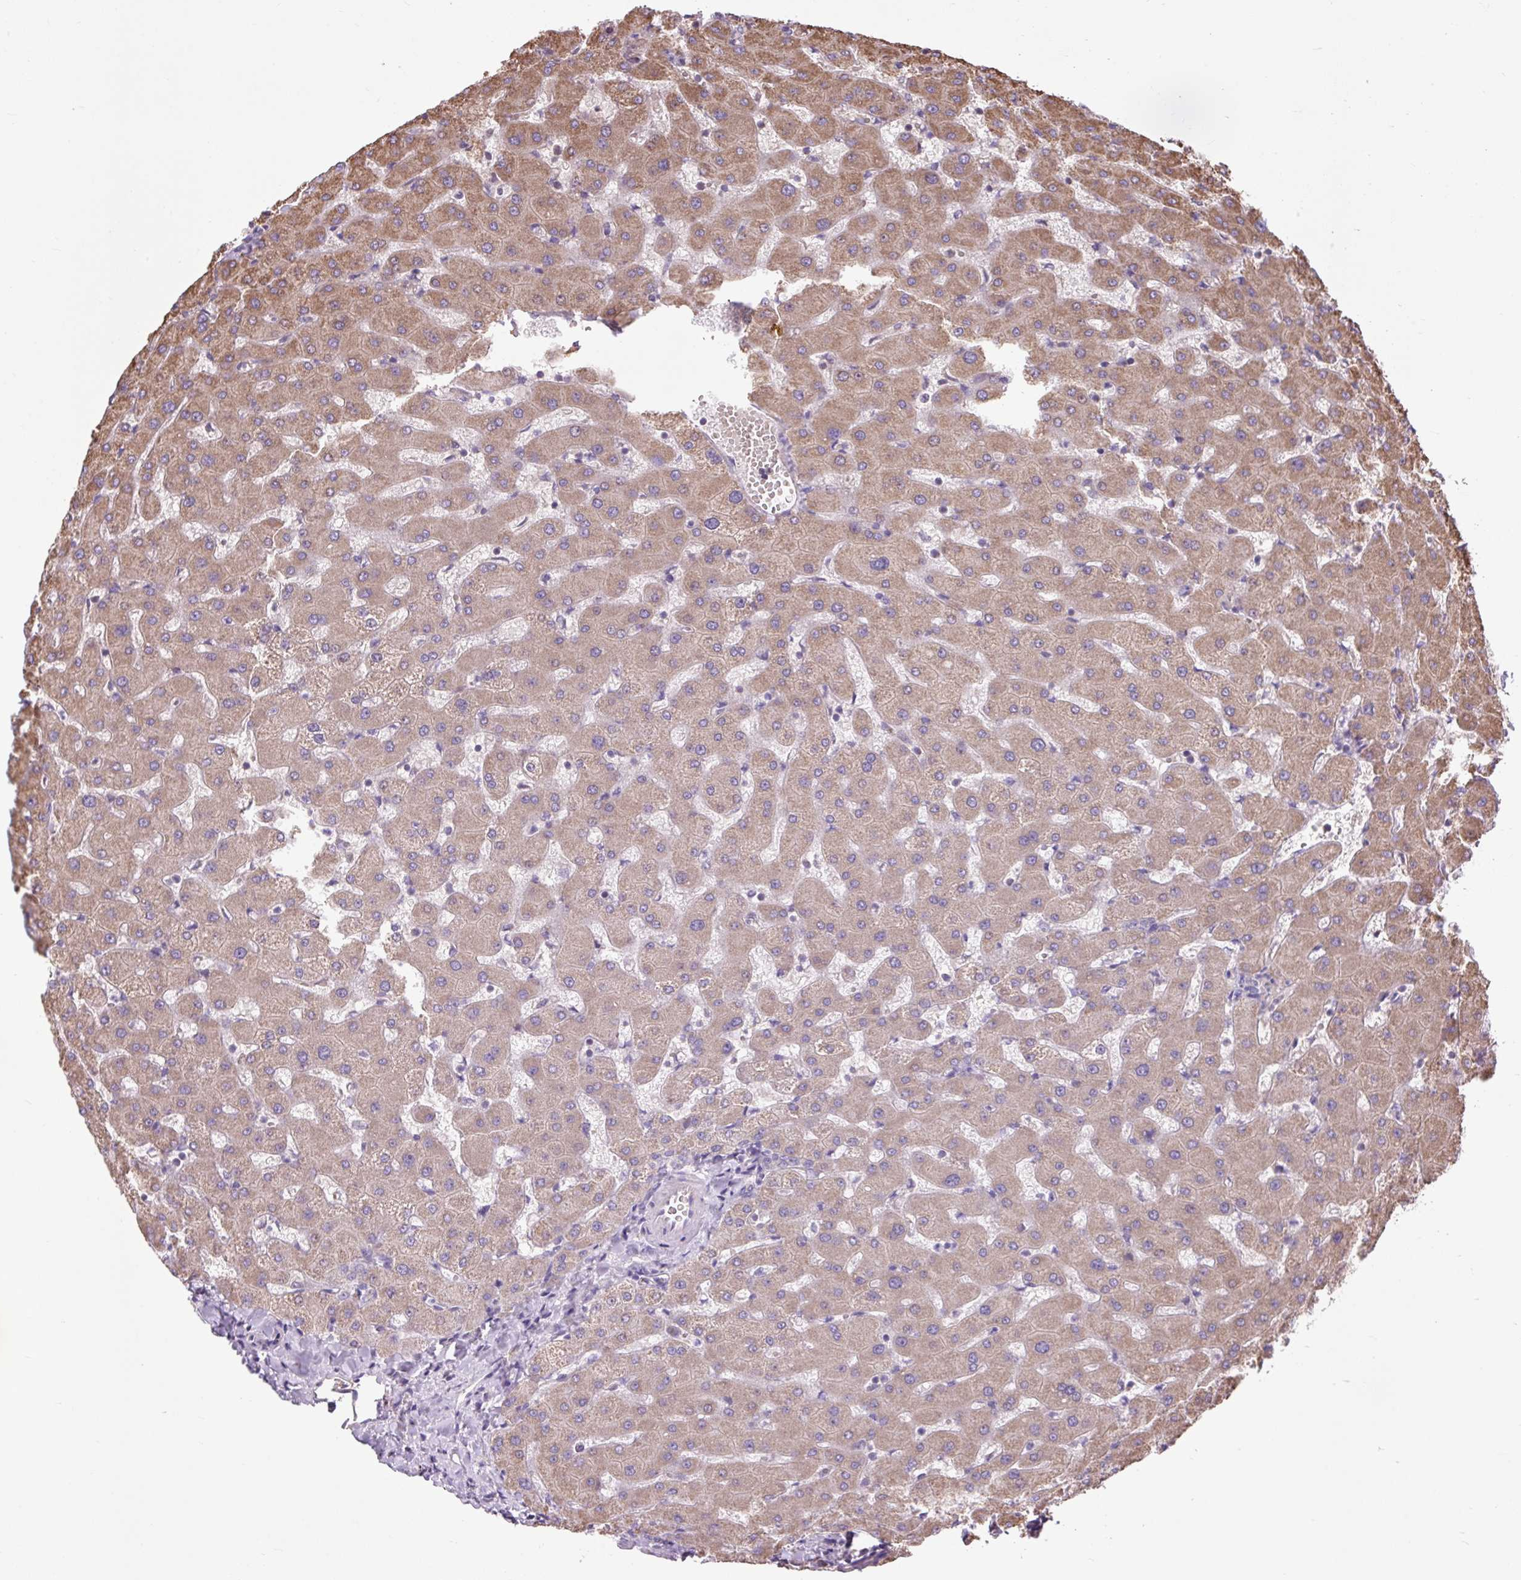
{"staining": {"intensity": "negative", "quantity": "none", "location": "none"}, "tissue": "liver", "cell_type": "Cholangiocytes", "image_type": "normal", "snomed": [{"axis": "morphology", "description": "Normal tissue, NOS"}, {"axis": "topography", "description": "Liver"}], "caption": "DAB (3,3'-diaminobenzidine) immunohistochemical staining of benign liver shows no significant staining in cholangiocytes.", "gene": "PLCG1", "patient": {"sex": "female", "age": 63}}